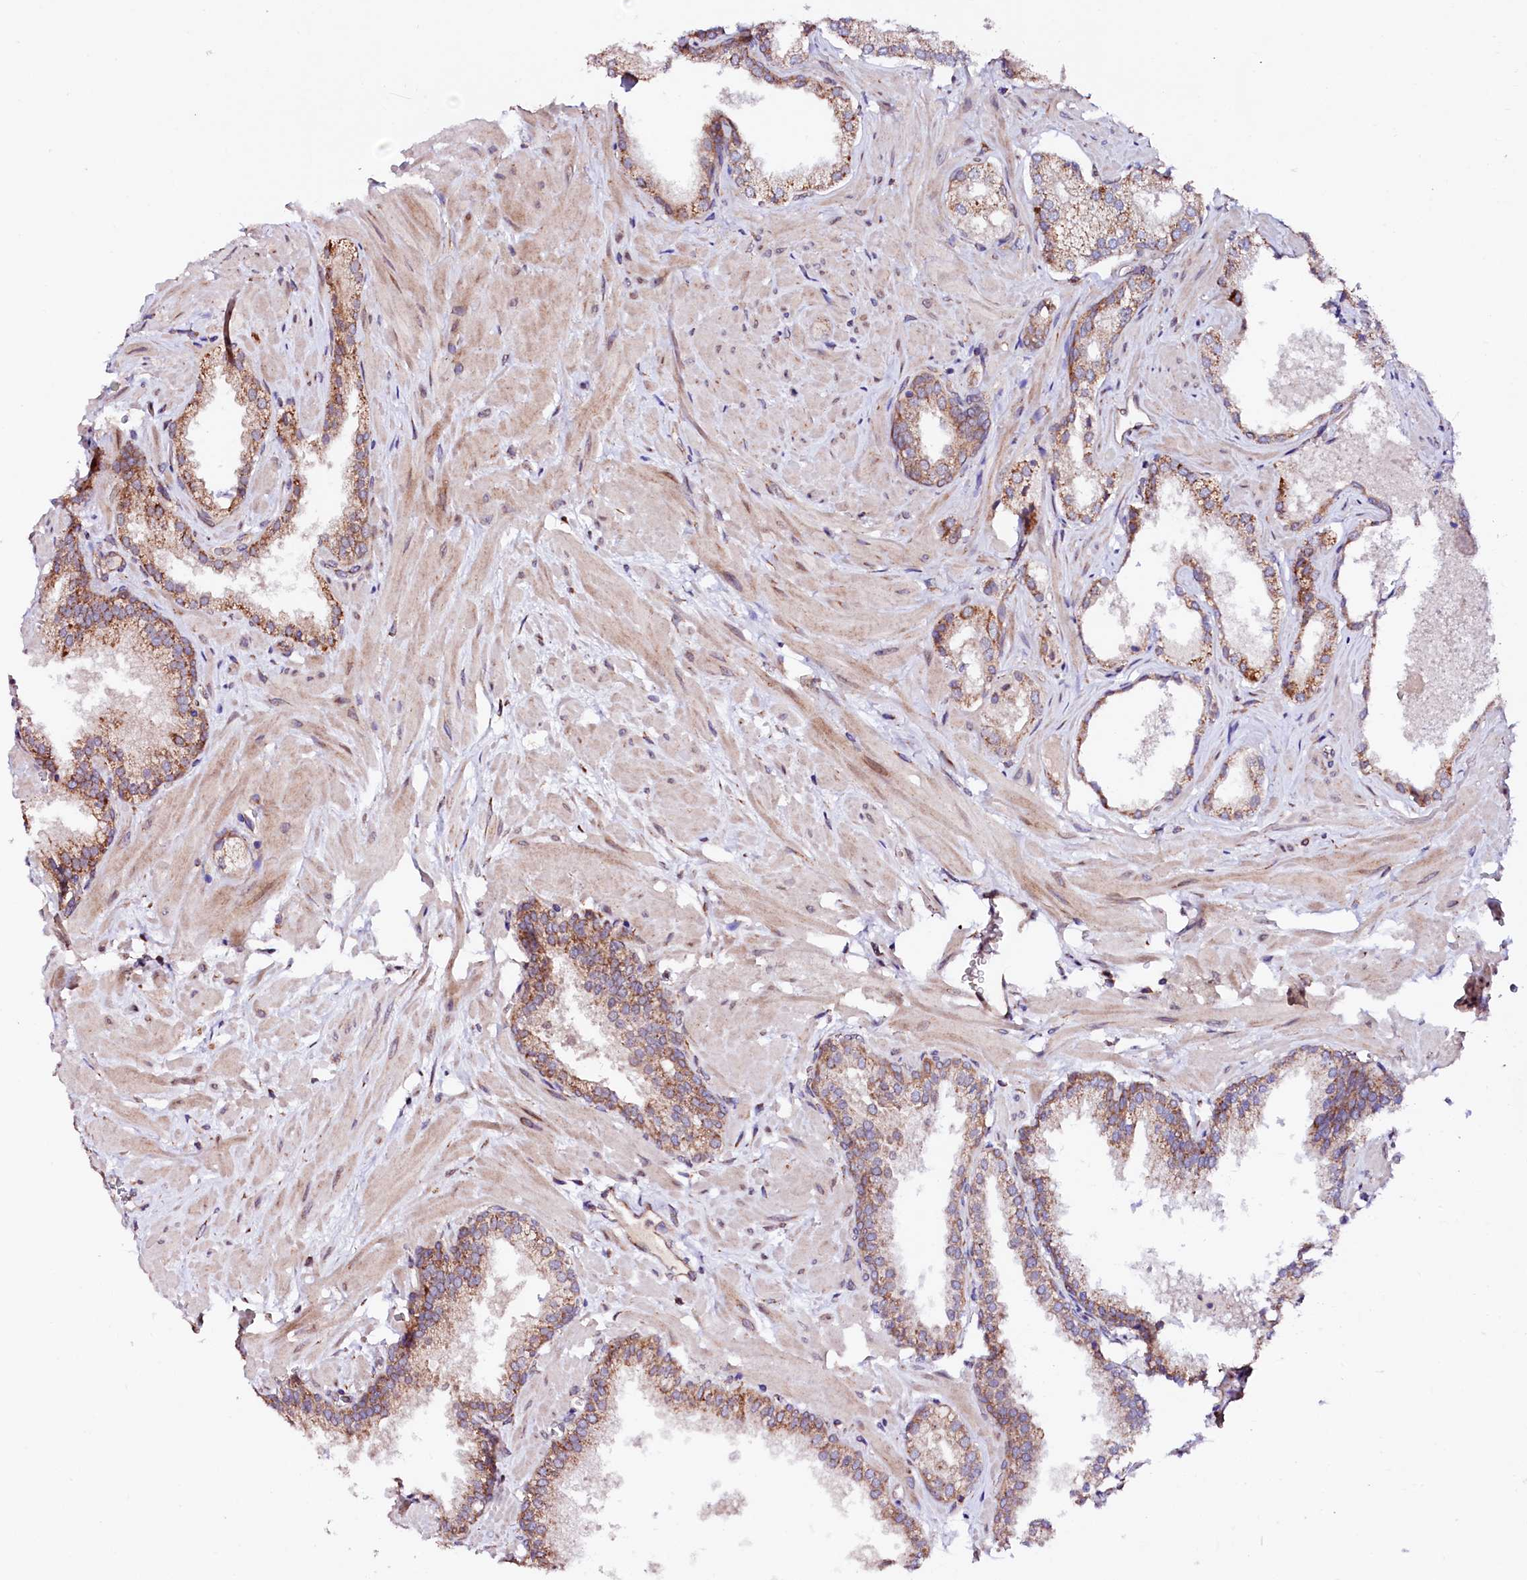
{"staining": {"intensity": "moderate", "quantity": "25%-75%", "location": "cytoplasmic/membranous"}, "tissue": "prostate cancer", "cell_type": "Tumor cells", "image_type": "cancer", "snomed": [{"axis": "morphology", "description": "Adenocarcinoma, High grade"}, {"axis": "topography", "description": "Prostate"}], "caption": "Moderate cytoplasmic/membranous expression is identified in about 25%-75% of tumor cells in prostate cancer.", "gene": "UBE3C", "patient": {"sex": "male", "age": 64}}